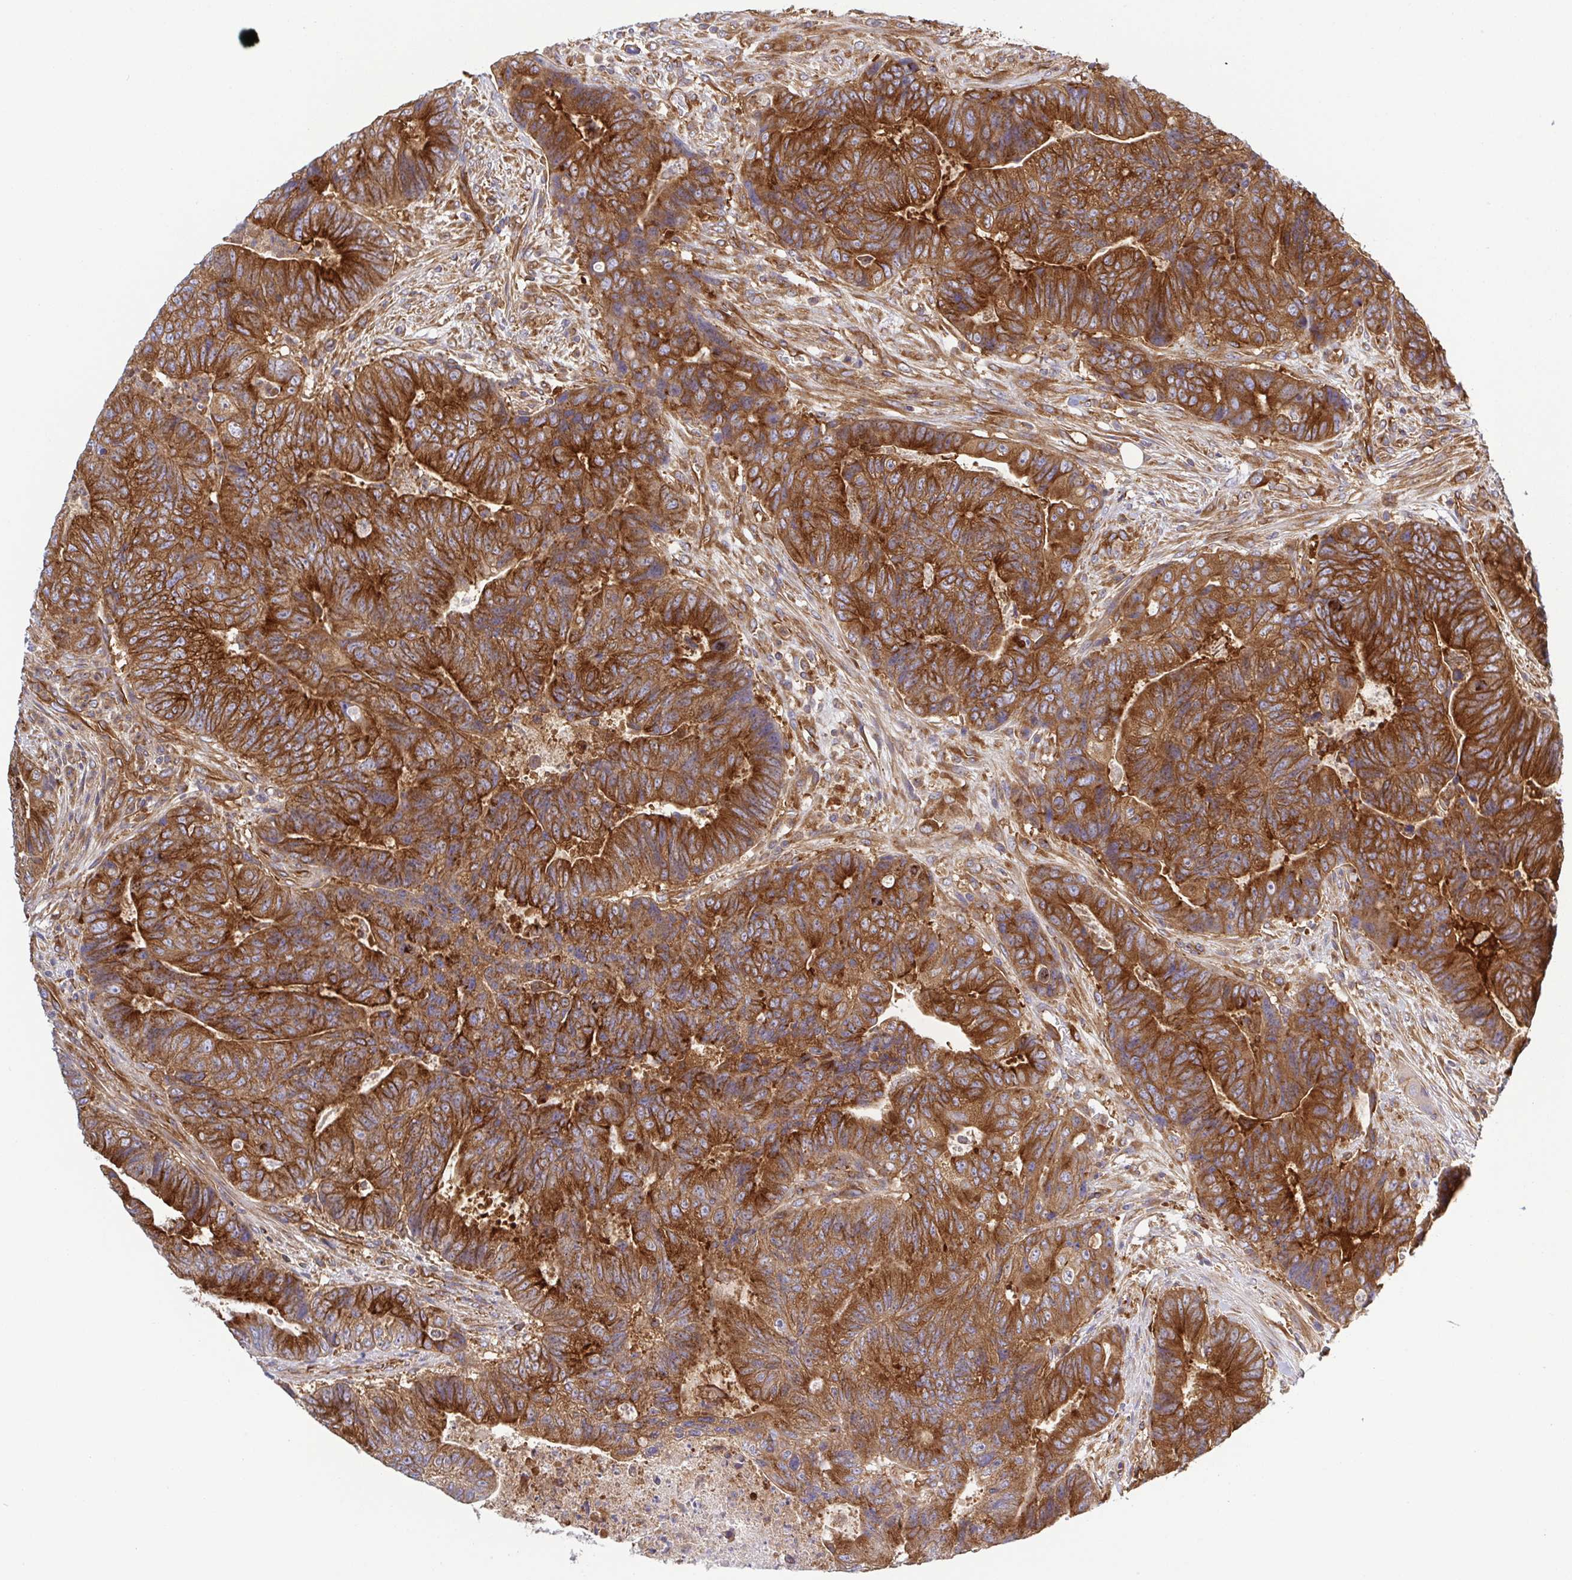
{"staining": {"intensity": "strong", "quantity": ">75%", "location": "cytoplasmic/membranous"}, "tissue": "colorectal cancer", "cell_type": "Tumor cells", "image_type": "cancer", "snomed": [{"axis": "morphology", "description": "Normal tissue, NOS"}, {"axis": "morphology", "description": "Adenocarcinoma, NOS"}, {"axis": "topography", "description": "Colon"}], "caption": "Brown immunohistochemical staining in human adenocarcinoma (colorectal) demonstrates strong cytoplasmic/membranous expression in about >75% of tumor cells.", "gene": "KIF5B", "patient": {"sex": "female", "age": 48}}